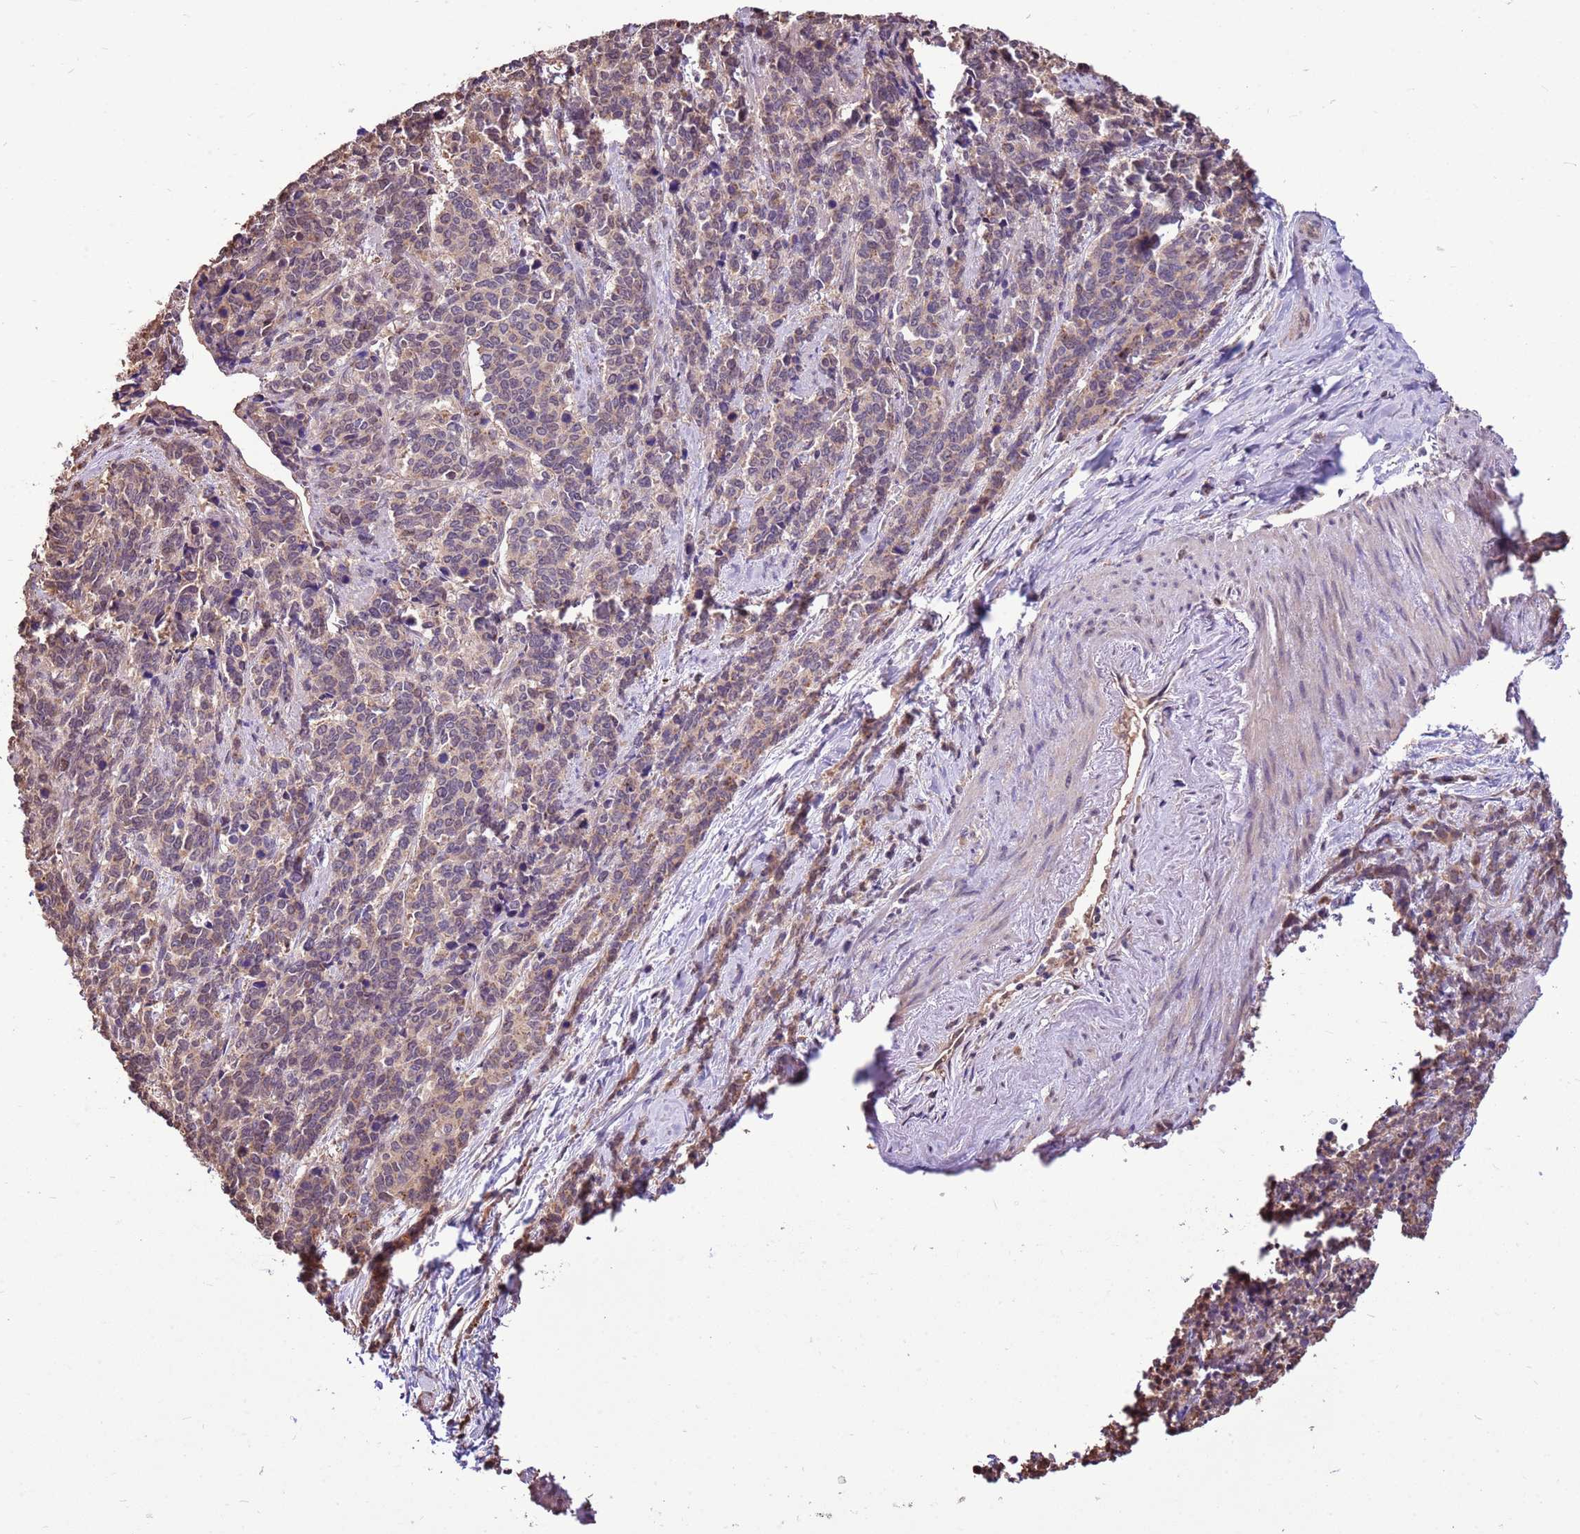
{"staining": {"intensity": "weak", "quantity": "25%-75%", "location": "cytoplasmic/membranous"}, "tissue": "cervical cancer", "cell_type": "Tumor cells", "image_type": "cancer", "snomed": [{"axis": "morphology", "description": "Squamous cell carcinoma, NOS"}, {"axis": "topography", "description": "Cervix"}], "caption": "Protein expression analysis of human cervical cancer reveals weak cytoplasmic/membranous positivity in approximately 25%-75% of tumor cells.", "gene": "BBS5", "patient": {"sex": "female", "age": 60}}